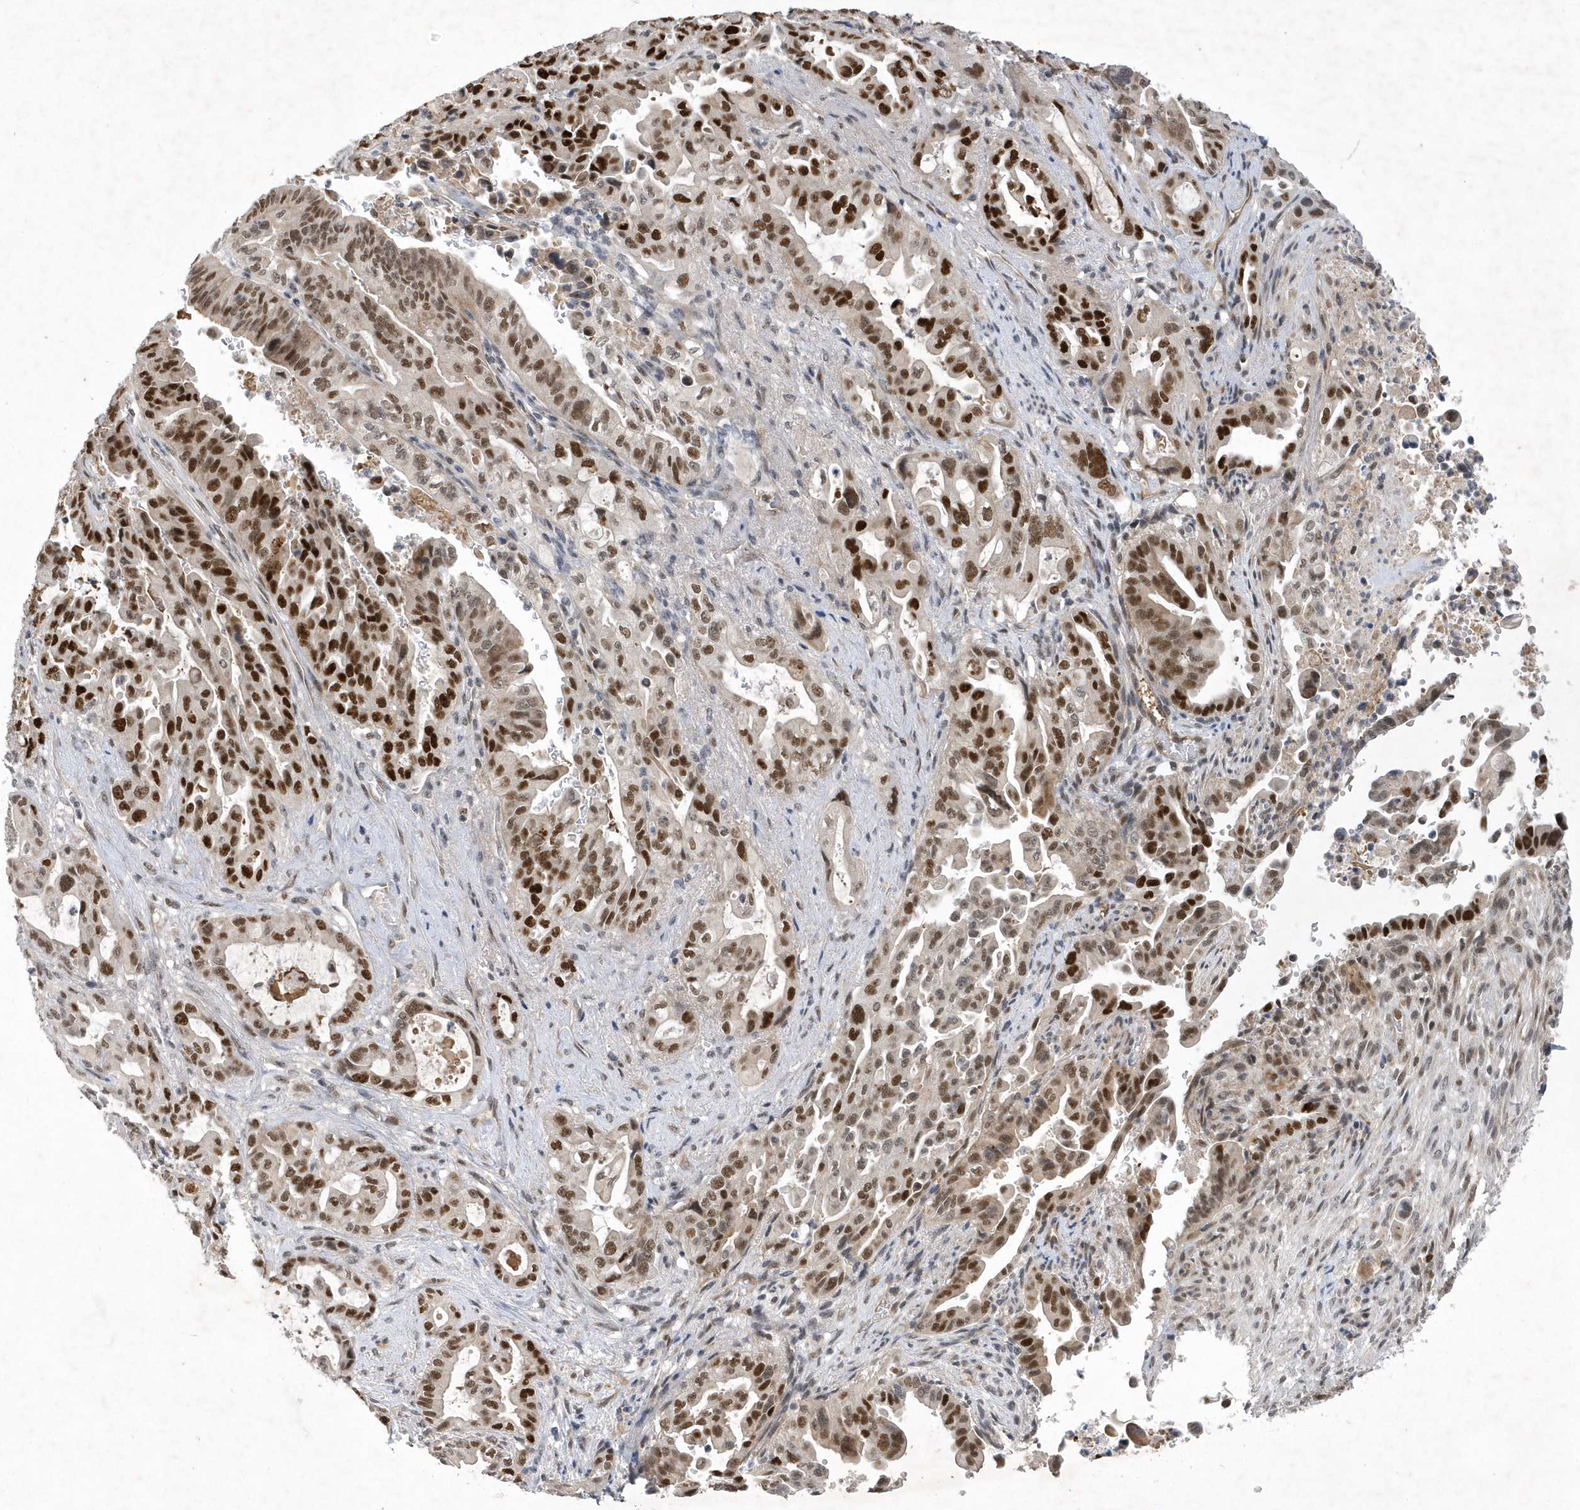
{"staining": {"intensity": "strong", "quantity": ">75%", "location": "nuclear"}, "tissue": "pancreatic cancer", "cell_type": "Tumor cells", "image_type": "cancer", "snomed": [{"axis": "morphology", "description": "Adenocarcinoma, NOS"}, {"axis": "topography", "description": "Pancreas"}], "caption": "Protein positivity by immunohistochemistry reveals strong nuclear positivity in approximately >75% of tumor cells in pancreatic cancer.", "gene": "FAM217A", "patient": {"sex": "male", "age": 70}}